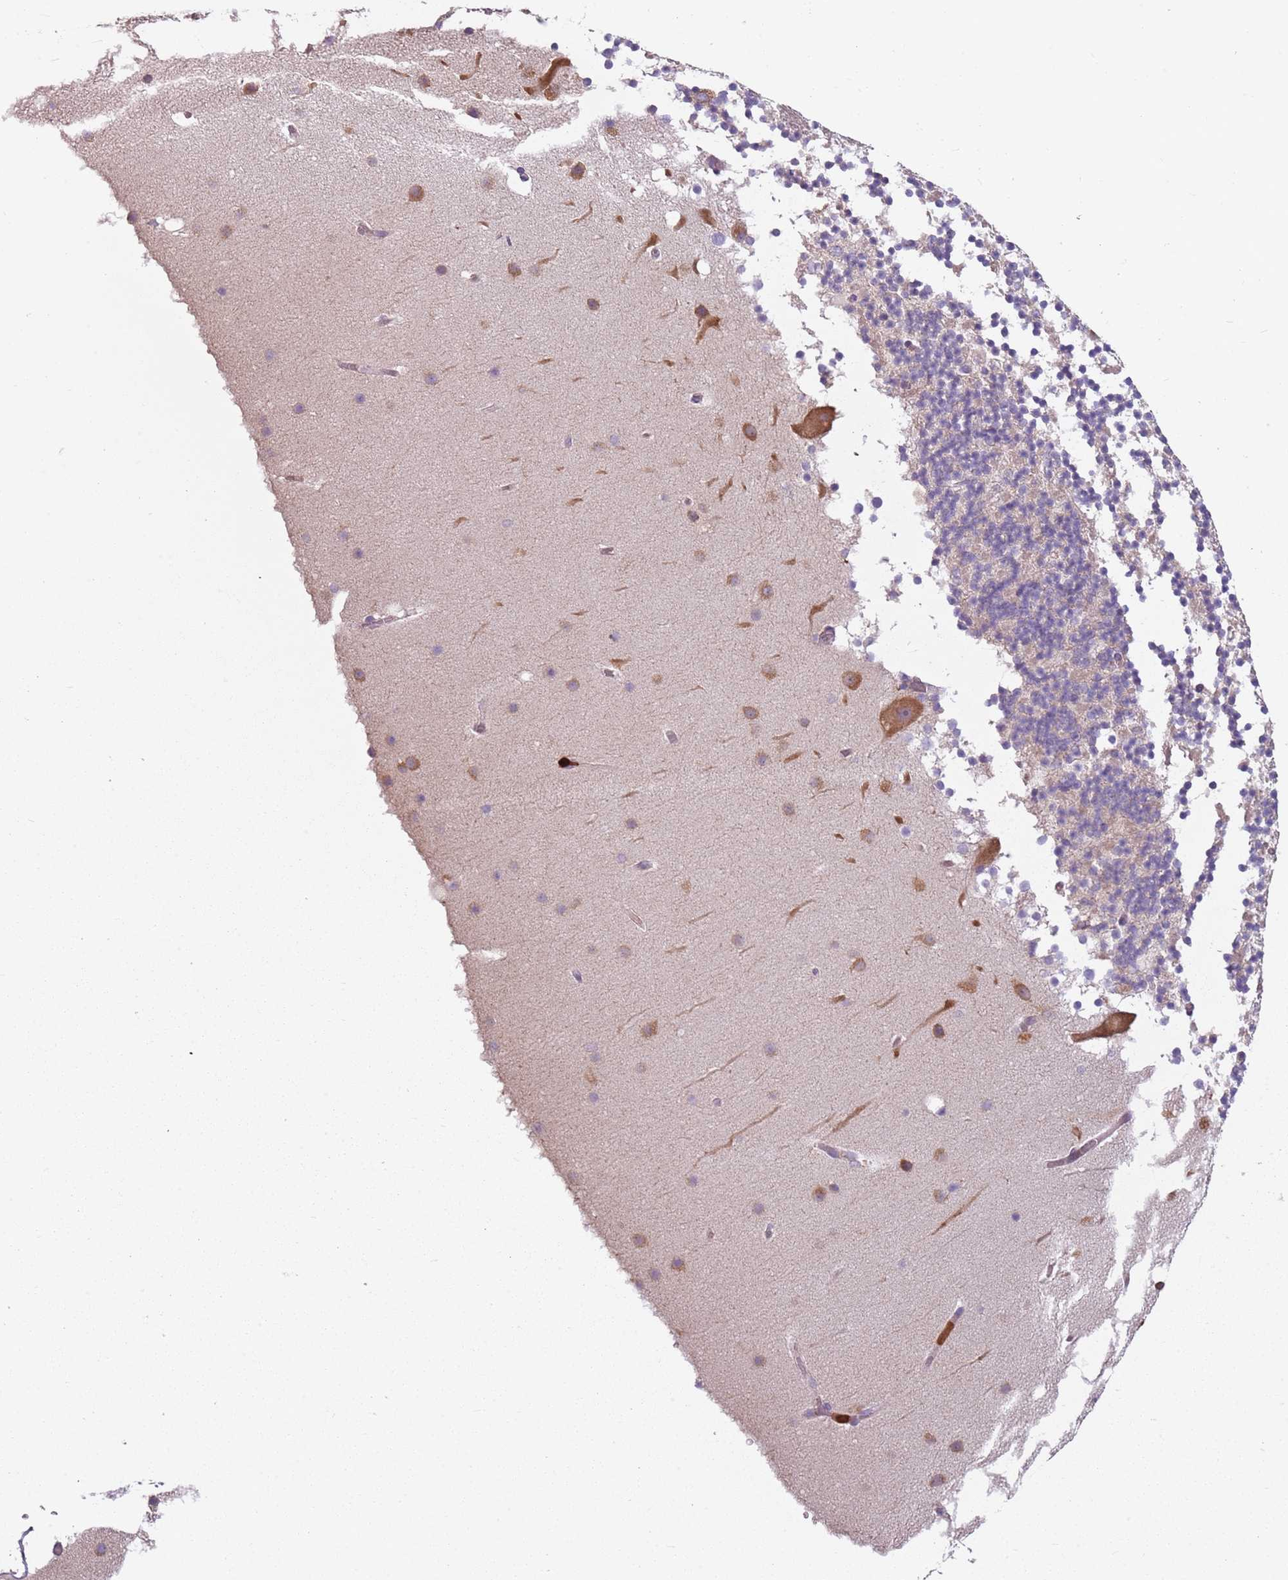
{"staining": {"intensity": "negative", "quantity": "none", "location": "none"}, "tissue": "cerebellum", "cell_type": "Cells in granular layer", "image_type": "normal", "snomed": [{"axis": "morphology", "description": "Normal tissue, NOS"}, {"axis": "topography", "description": "Cerebellum"}], "caption": "Human cerebellum stained for a protein using immunohistochemistry shows no staining in cells in granular layer.", "gene": "SPAG4", "patient": {"sex": "male", "age": 57}}